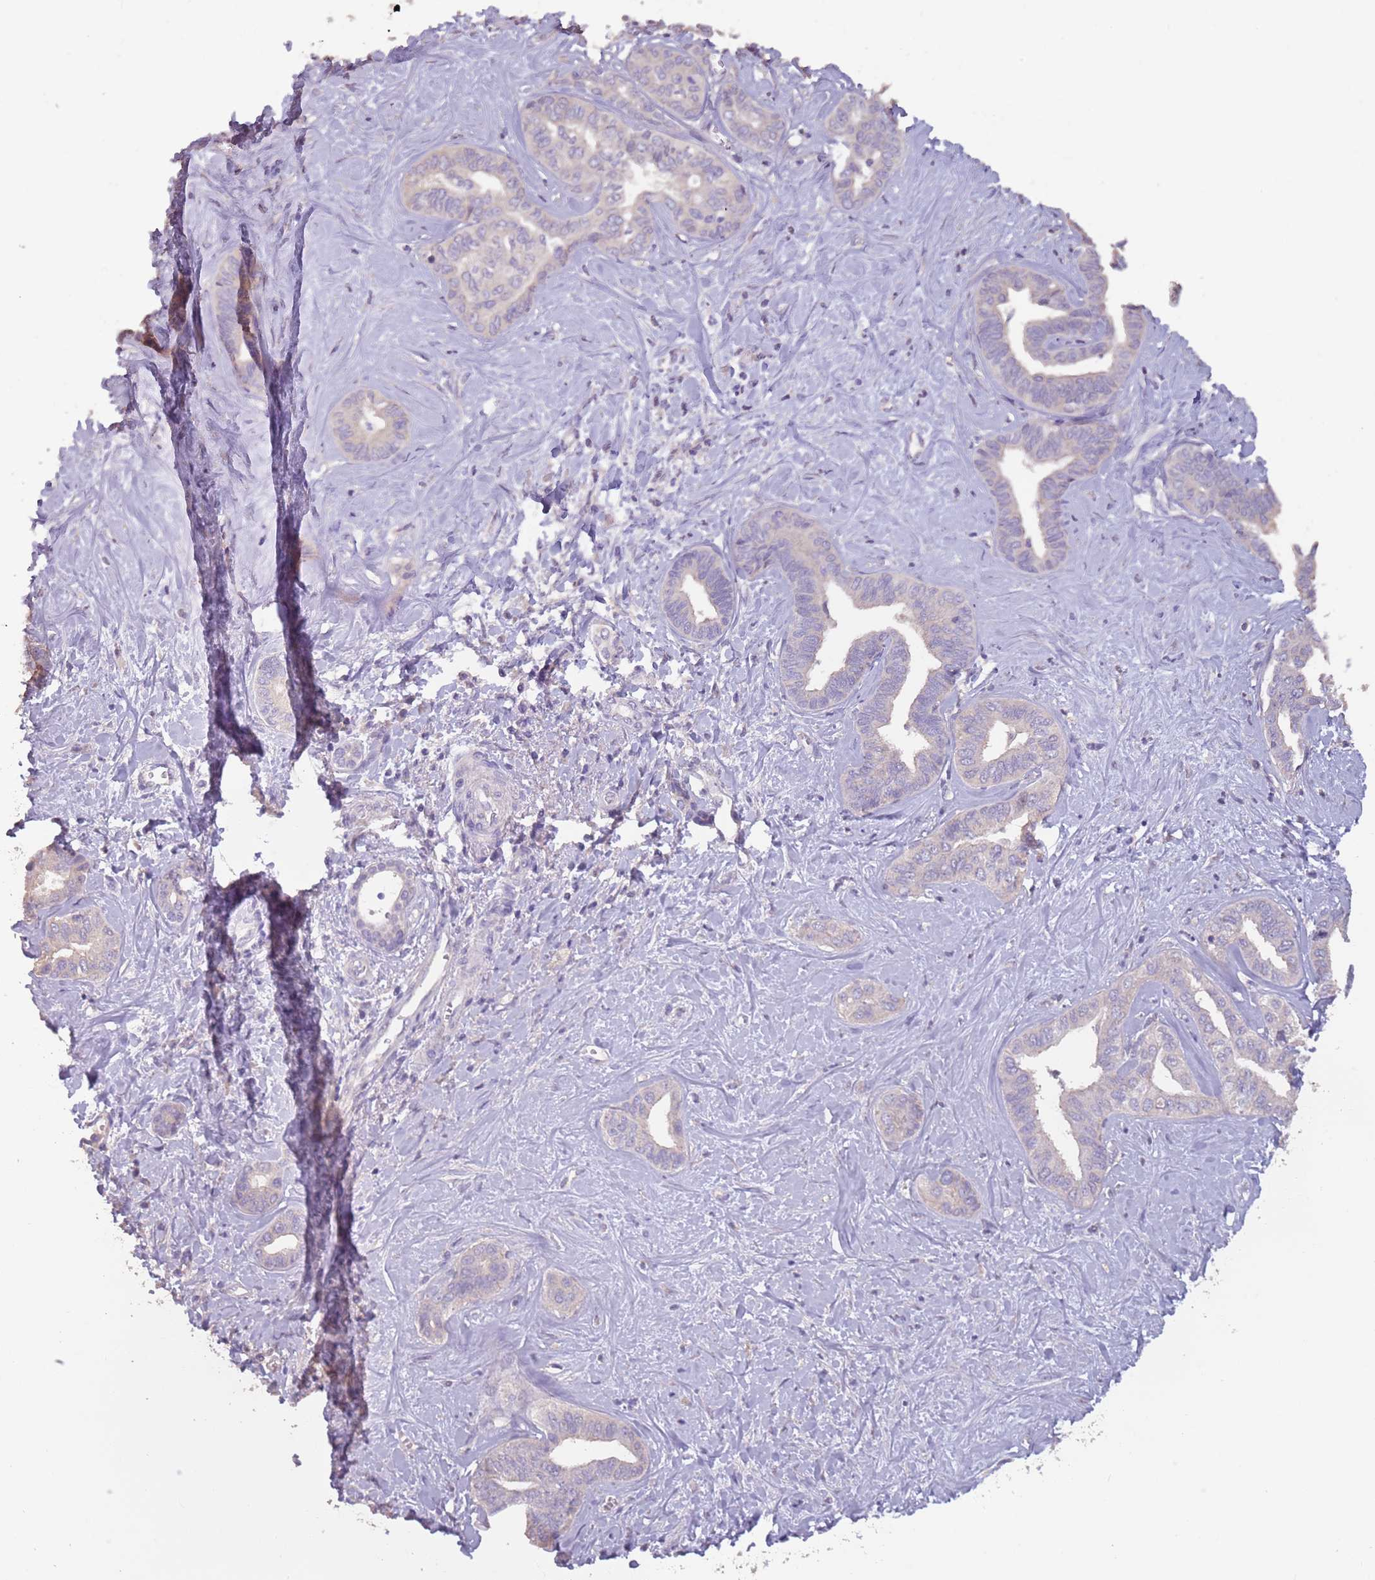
{"staining": {"intensity": "negative", "quantity": "none", "location": "none"}, "tissue": "liver cancer", "cell_type": "Tumor cells", "image_type": "cancer", "snomed": [{"axis": "morphology", "description": "Cholangiocarcinoma"}, {"axis": "topography", "description": "Liver"}], "caption": "Micrograph shows no significant protein positivity in tumor cells of liver cancer (cholangiocarcinoma). (DAB IHC visualized using brightfield microscopy, high magnification).", "gene": "MBD3L1", "patient": {"sex": "female", "age": 77}}